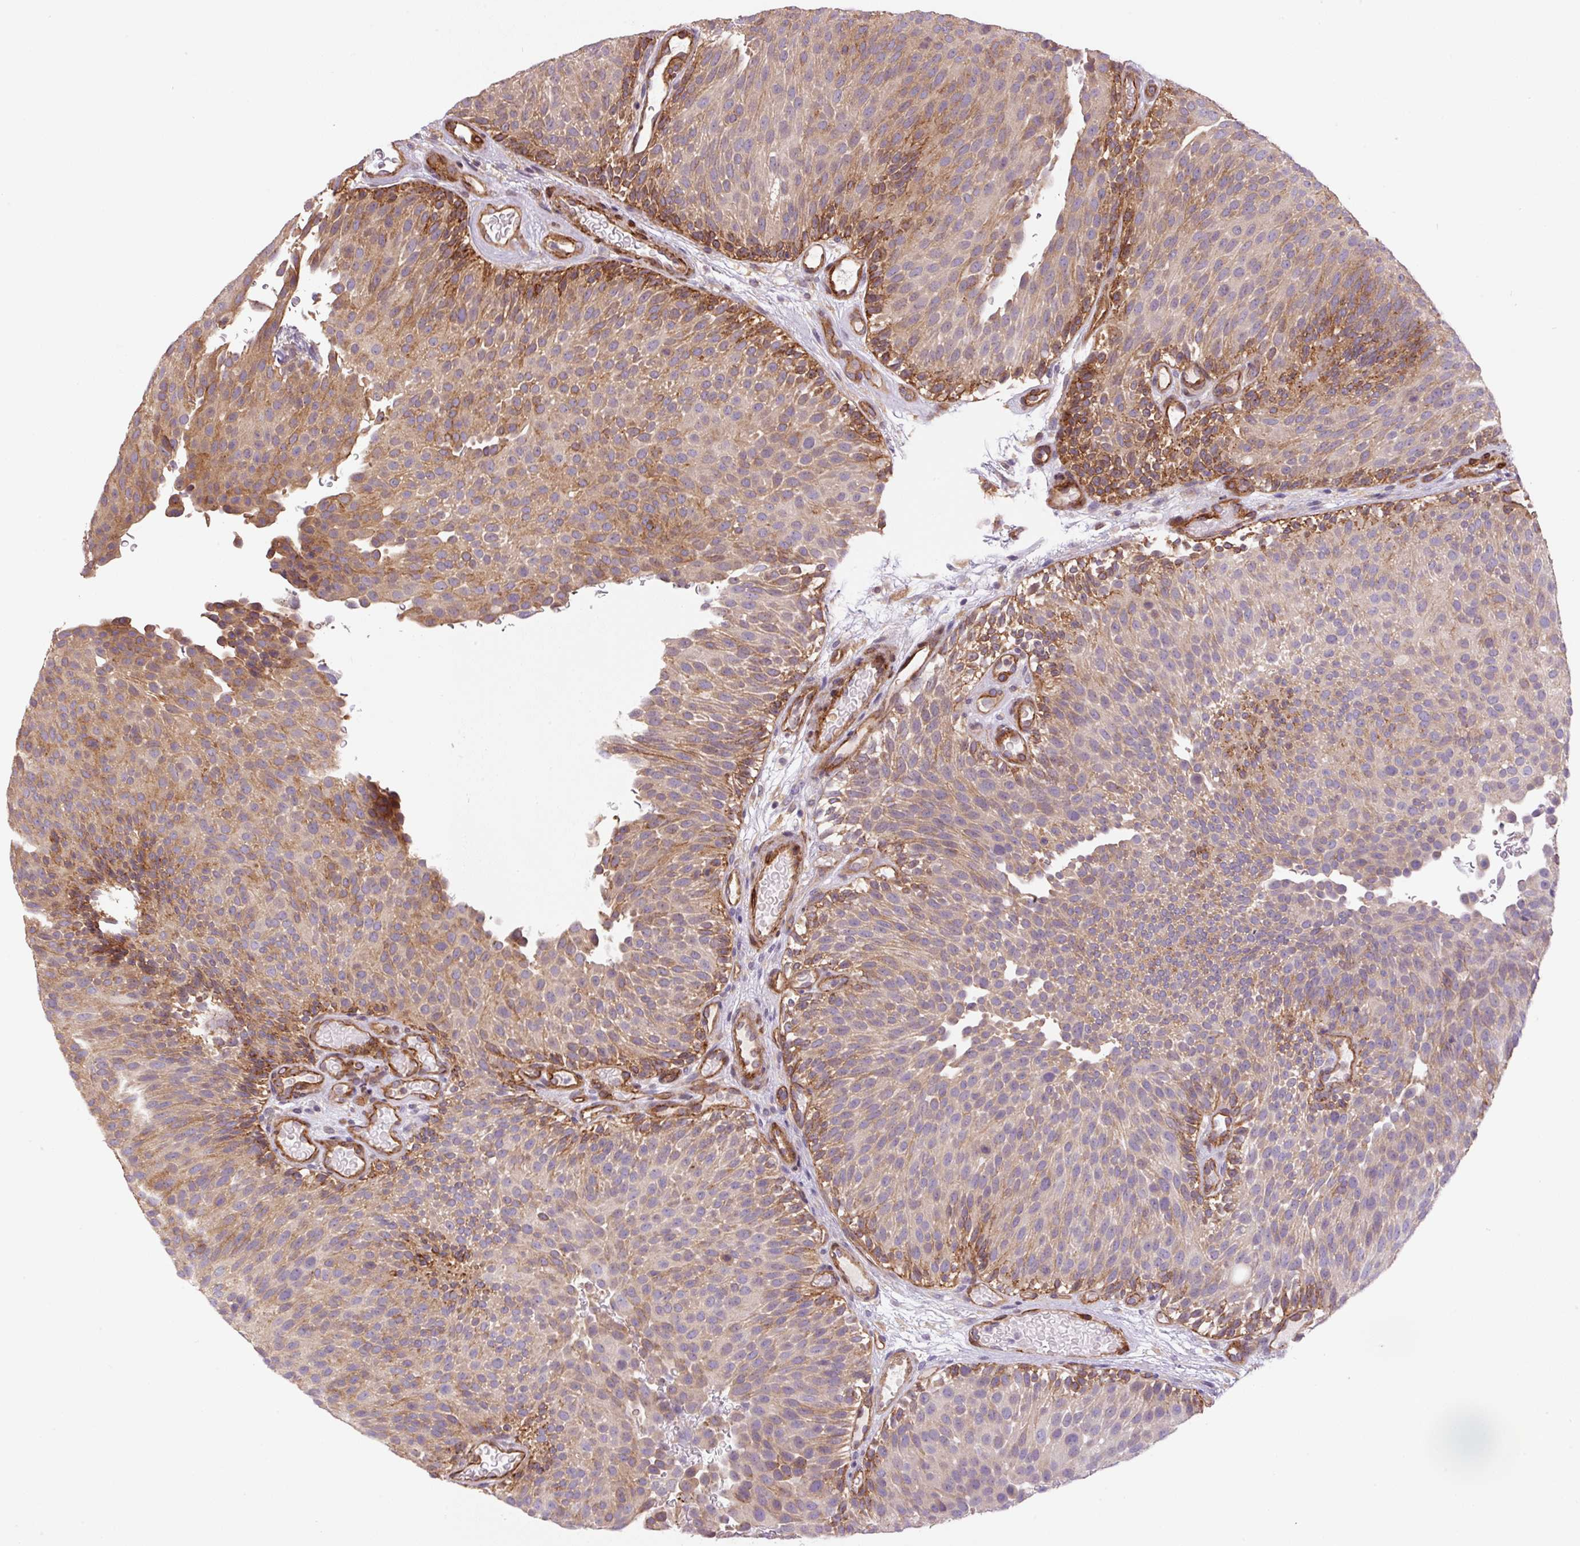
{"staining": {"intensity": "moderate", "quantity": ">75%", "location": "cytoplasmic/membranous"}, "tissue": "urothelial cancer", "cell_type": "Tumor cells", "image_type": "cancer", "snomed": [{"axis": "morphology", "description": "Urothelial carcinoma, Low grade"}, {"axis": "topography", "description": "Urinary bladder"}], "caption": "A brown stain shows moderate cytoplasmic/membranous positivity of a protein in human urothelial cancer tumor cells.", "gene": "SEPTIN10", "patient": {"sex": "male", "age": 78}}